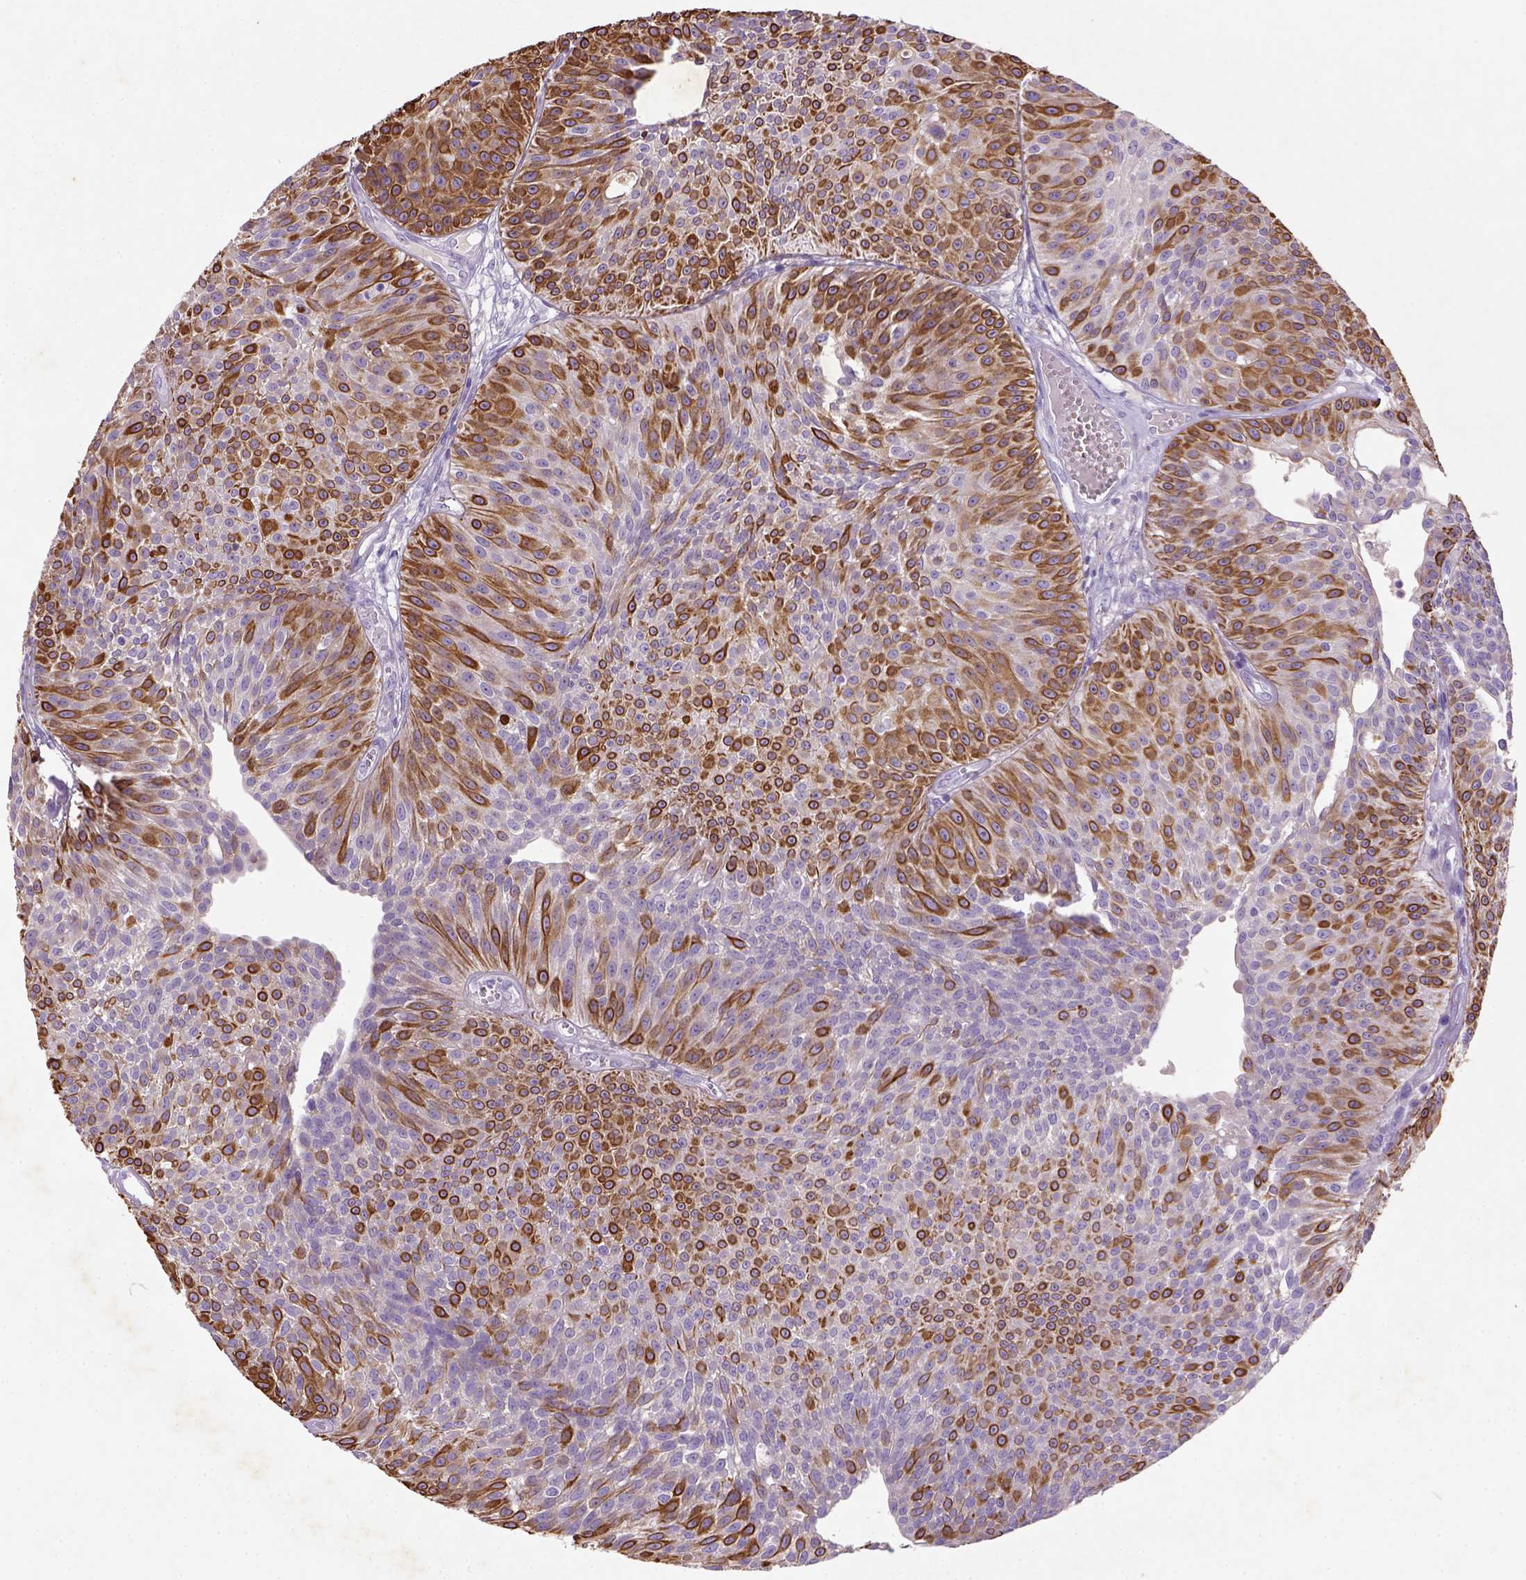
{"staining": {"intensity": "strong", "quantity": "25%-75%", "location": "cytoplasmic/membranous"}, "tissue": "urothelial cancer", "cell_type": "Tumor cells", "image_type": "cancer", "snomed": [{"axis": "morphology", "description": "Urothelial carcinoma, Low grade"}, {"axis": "topography", "description": "Urinary bladder"}], "caption": "Immunohistochemical staining of low-grade urothelial carcinoma demonstrates high levels of strong cytoplasmic/membranous protein staining in approximately 25%-75% of tumor cells.", "gene": "NUDT2", "patient": {"sex": "male", "age": 63}}